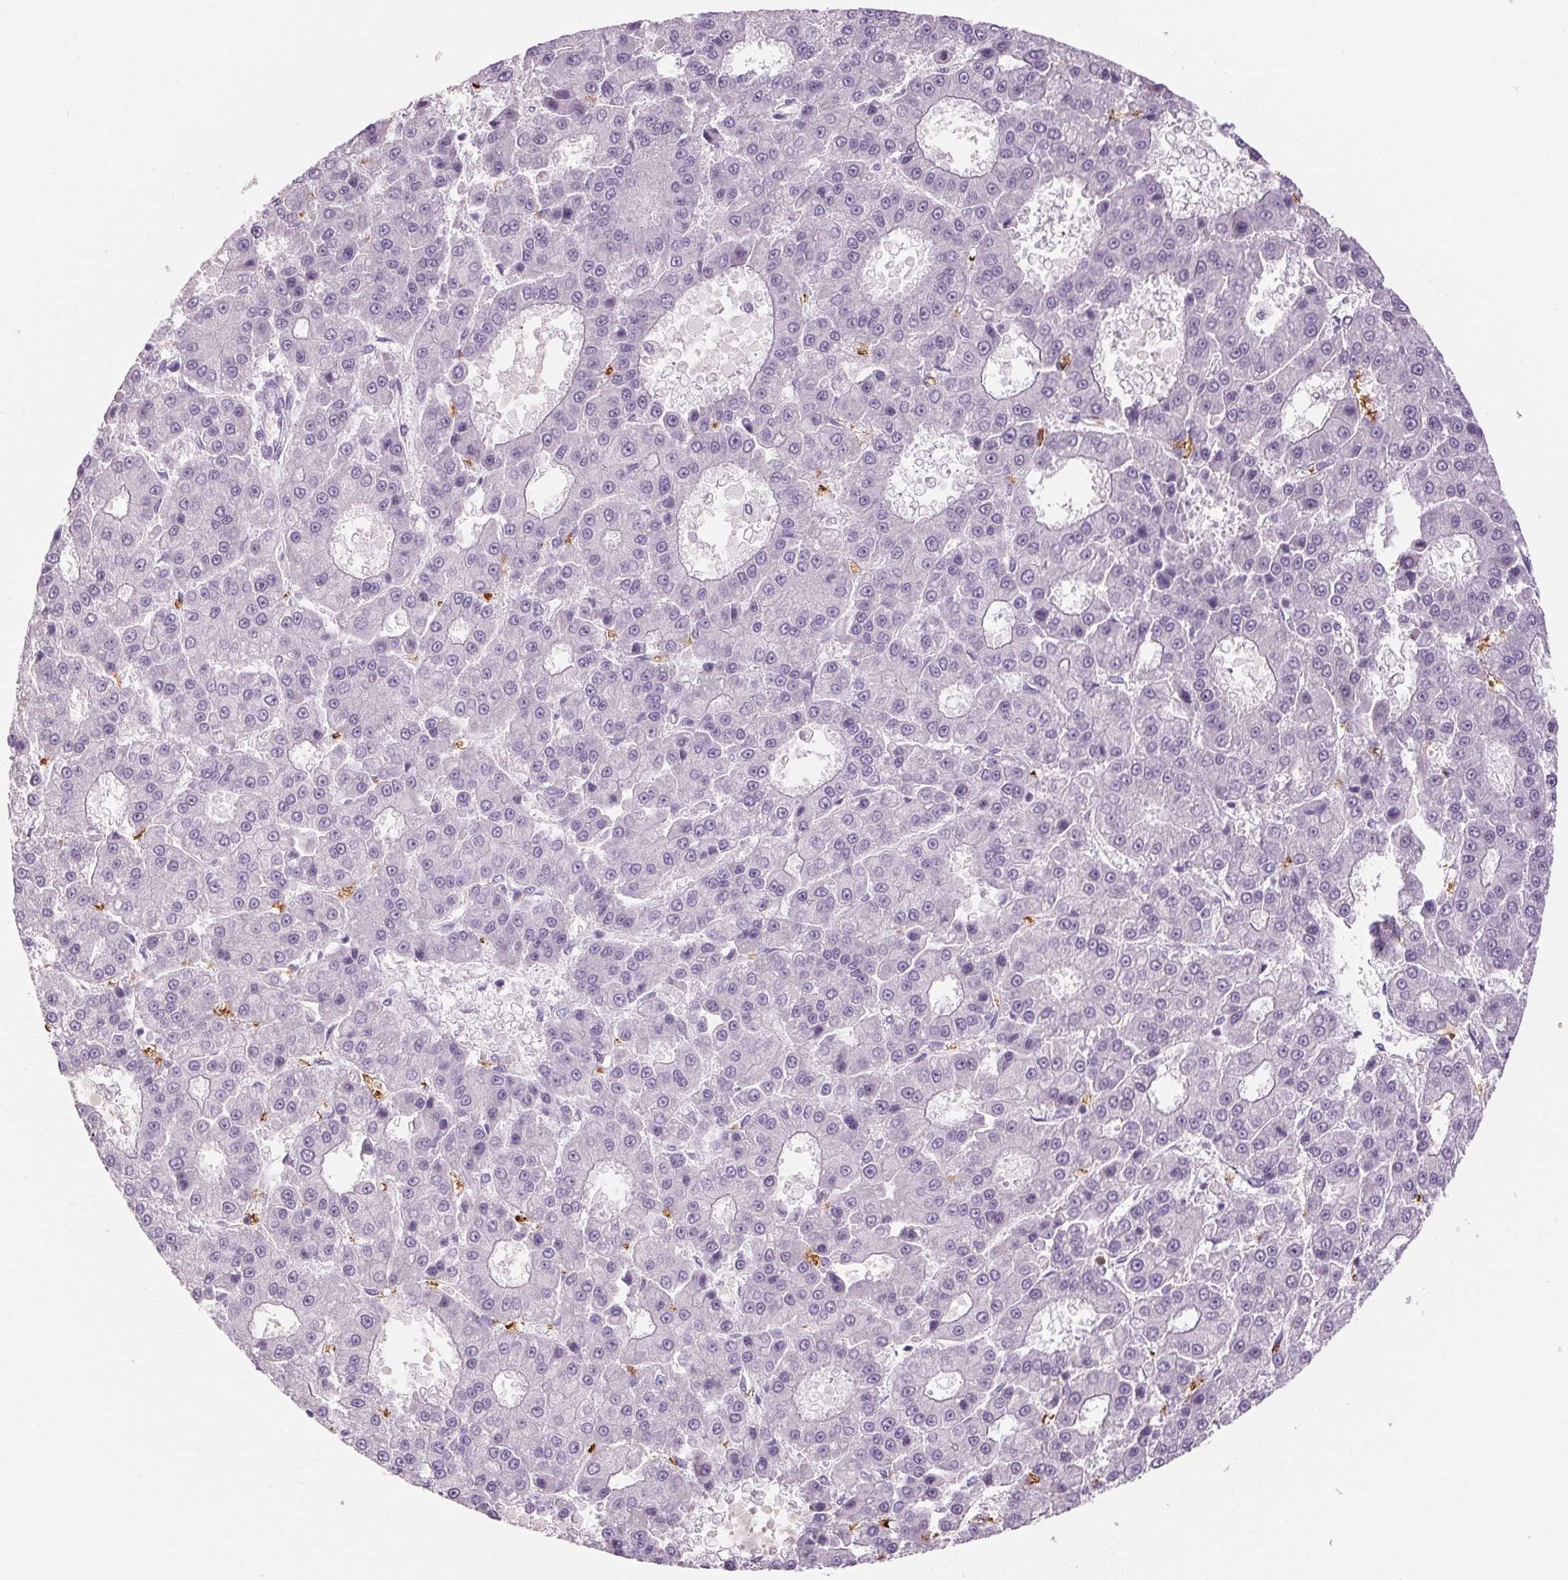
{"staining": {"intensity": "negative", "quantity": "none", "location": "none"}, "tissue": "liver cancer", "cell_type": "Tumor cells", "image_type": "cancer", "snomed": [{"axis": "morphology", "description": "Carcinoma, Hepatocellular, NOS"}, {"axis": "topography", "description": "Liver"}], "caption": "Tumor cells are negative for protein expression in human liver cancer. (Brightfield microscopy of DAB (3,3'-diaminobenzidine) immunohistochemistry at high magnification).", "gene": "HBQ1", "patient": {"sex": "male", "age": 70}}